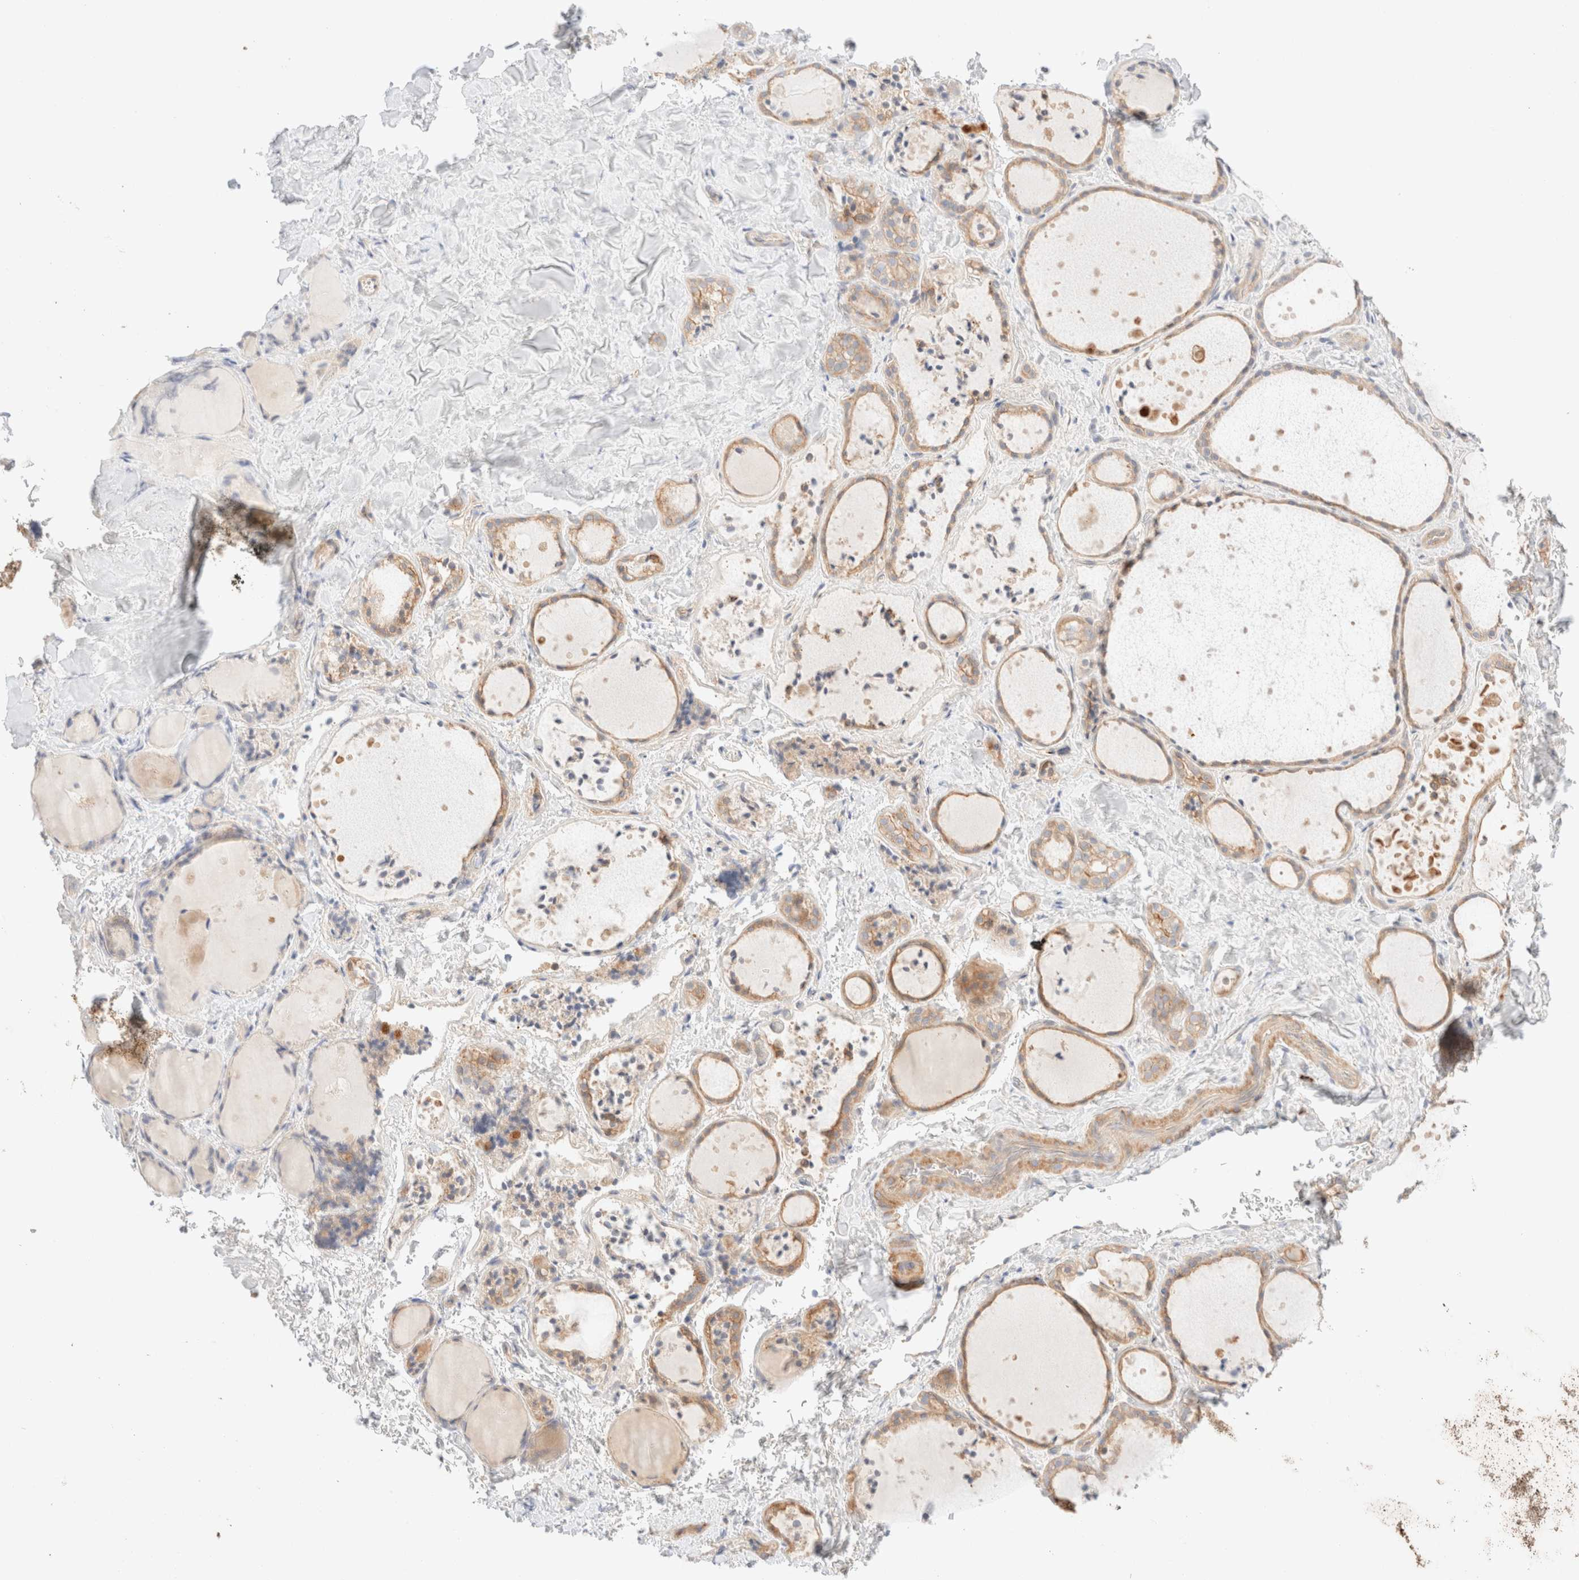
{"staining": {"intensity": "moderate", "quantity": ">75%", "location": "cytoplasmic/membranous"}, "tissue": "thyroid gland", "cell_type": "Glandular cells", "image_type": "normal", "snomed": [{"axis": "morphology", "description": "Normal tissue, NOS"}, {"axis": "topography", "description": "Thyroid gland"}], "caption": "Immunohistochemistry photomicrograph of benign thyroid gland: human thyroid gland stained using immunohistochemistry shows medium levels of moderate protein expression localized specifically in the cytoplasmic/membranous of glandular cells, appearing as a cytoplasmic/membranous brown color.", "gene": "NIBAN2", "patient": {"sex": "female", "age": 44}}